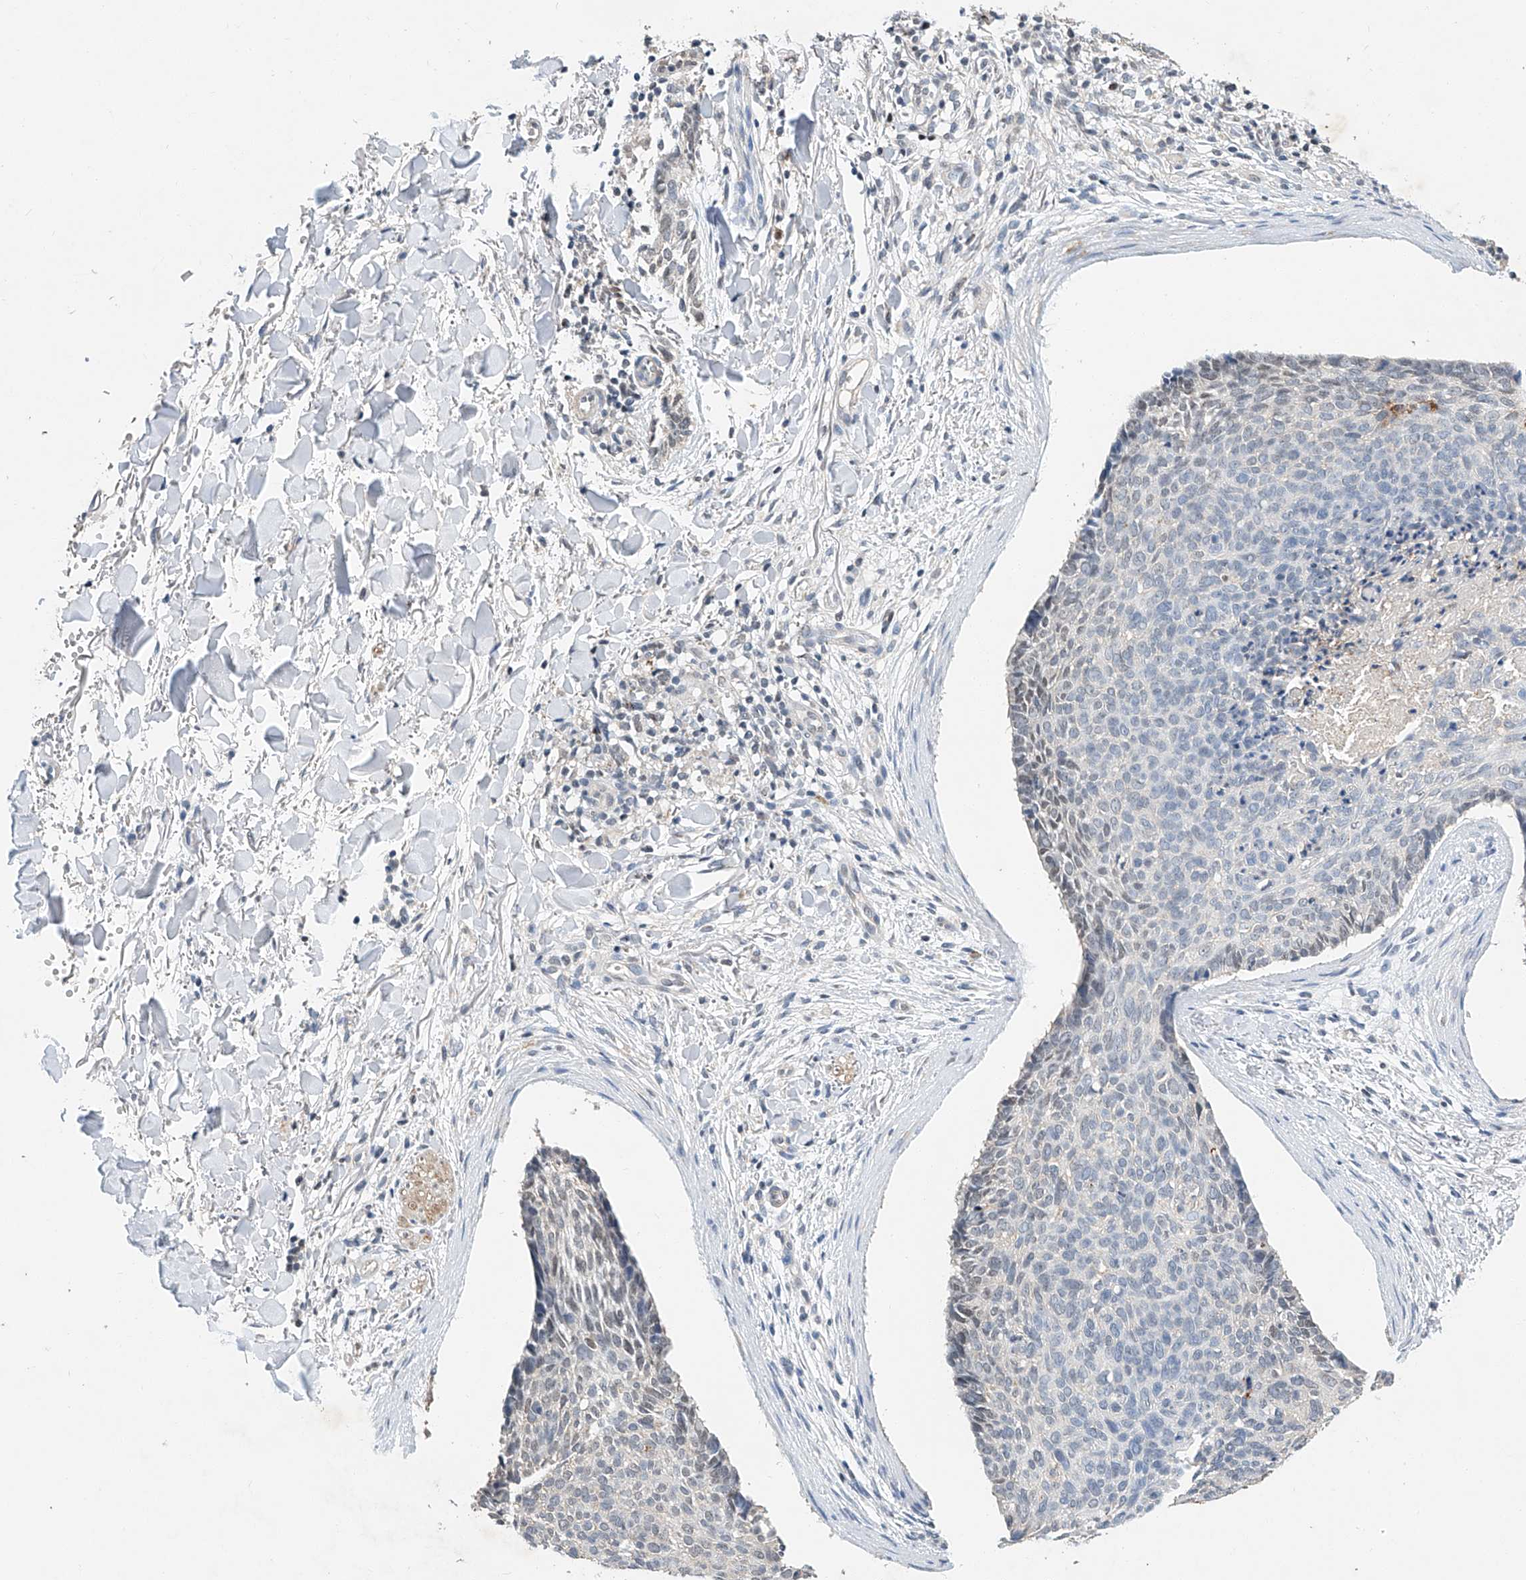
{"staining": {"intensity": "negative", "quantity": "none", "location": "none"}, "tissue": "skin cancer", "cell_type": "Tumor cells", "image_type": "cancer", "snomed": [{"axis": "morphology", "description": "Normal tissue, NOS"}, {"axis": "morphology", "description": "Basal cell carcinoma"}, {"axis": "topography", "description": "Skin"}], "caption": "High power microscopy micrograph of an IHC photomicrograph of skin cancer, revealing no significant expression in tumor cells.", "gene": "CTDP1", "patient": {"sex": "female", "age": 56}}